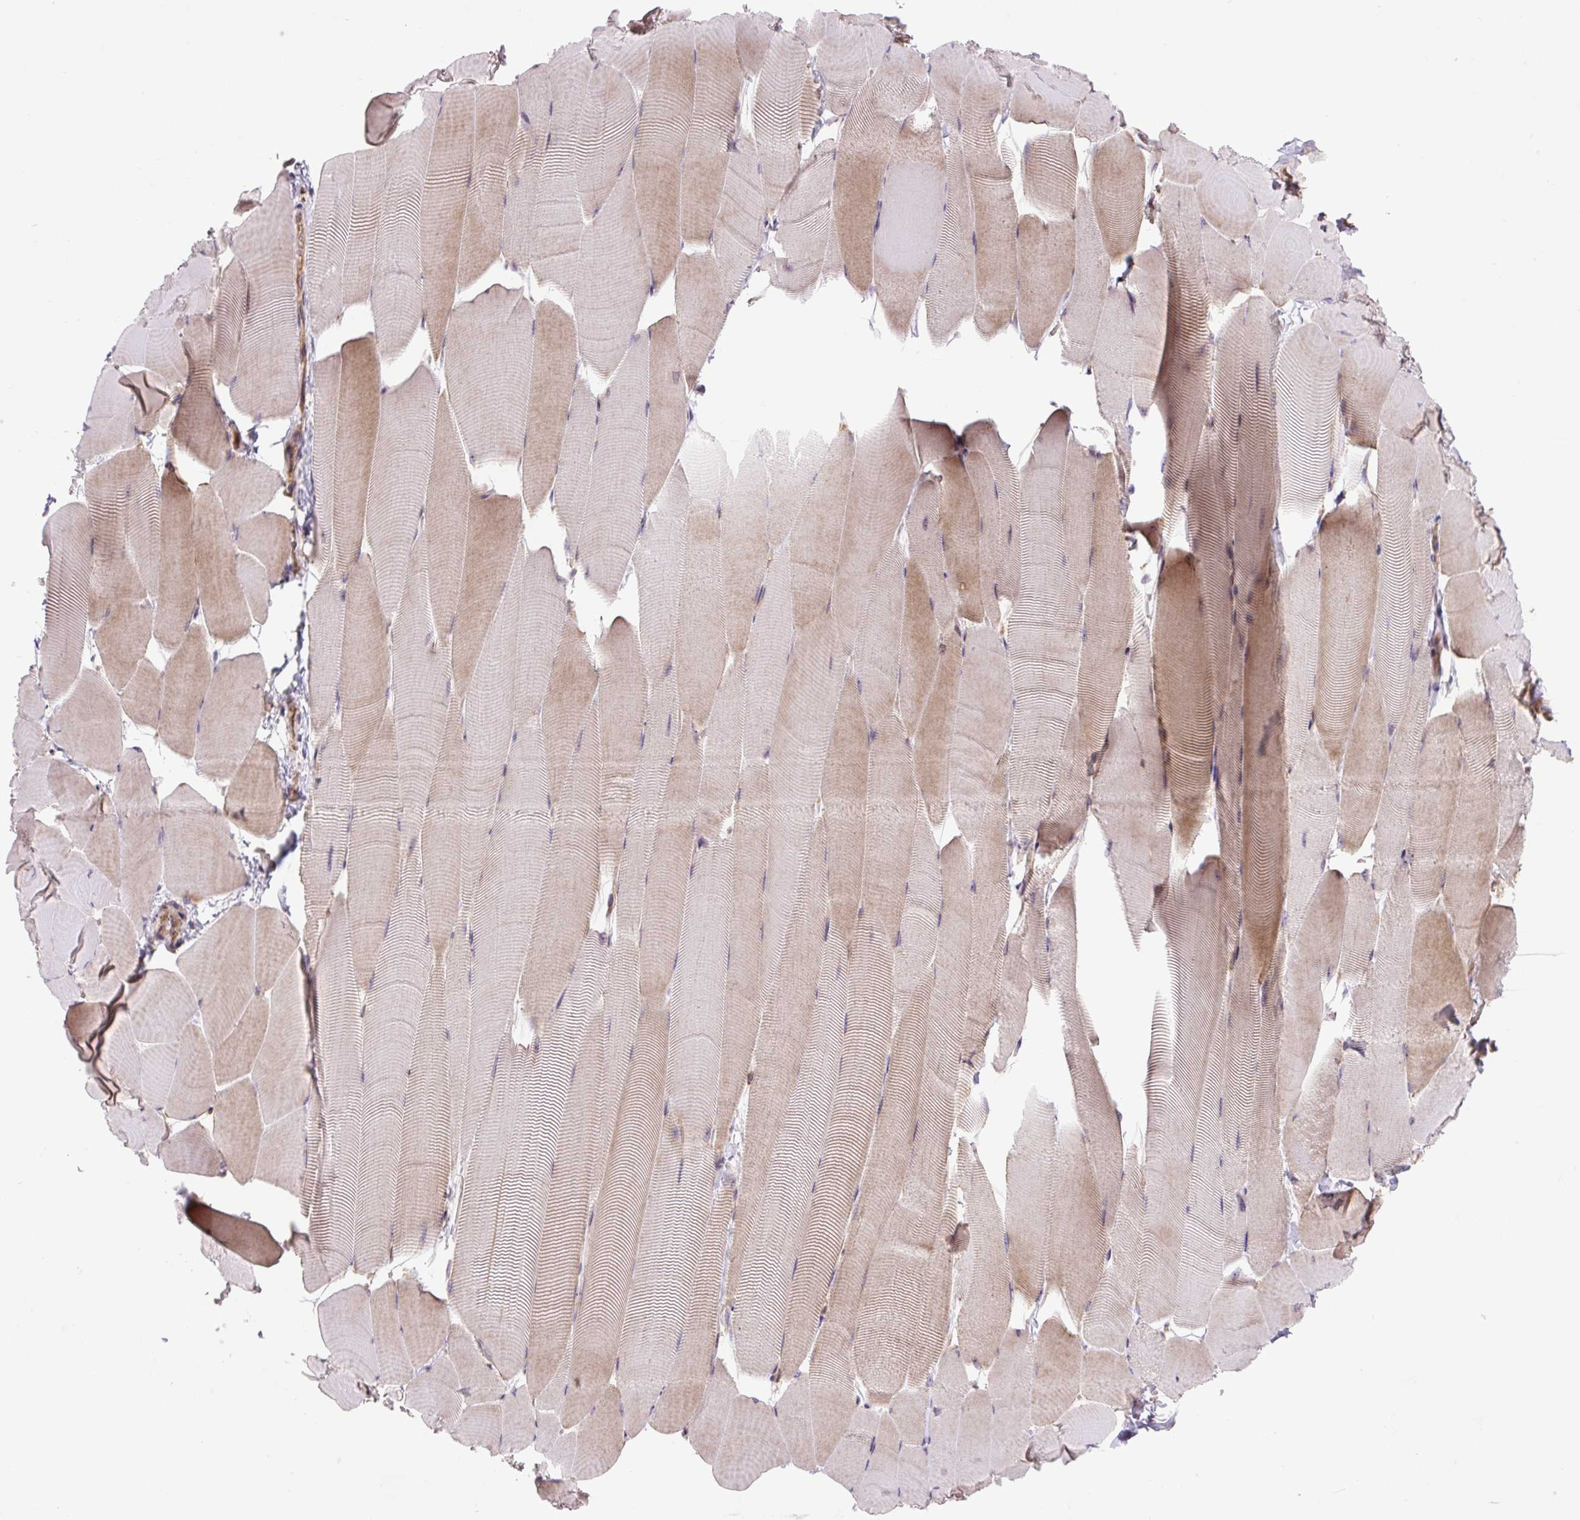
{"staining": {"intensity": "moderate", "quantity": "25%-75%", "location": "cytoplasmic/membranous"}, "tissue": "skeletal muscle", "cell_type": "Myocytes", "image_type": "normal", "snomed": [{"axis": "morphology", "description": "Normal tissue, NOS"}, {"axis": "topography", "description": "Skeletal muscle"}], "caption": "Protein staining of normal skeletal muscle demonstrates moderate cytoplasmic/membranous staining in approximately 25%-75% of myocytes. Immunohistochemistry (ihc) stains the protein of interest in brown and the nuclei are stained blue.", "gene": "PLCG1", "patient": {"sex": "male", "age": 25}}